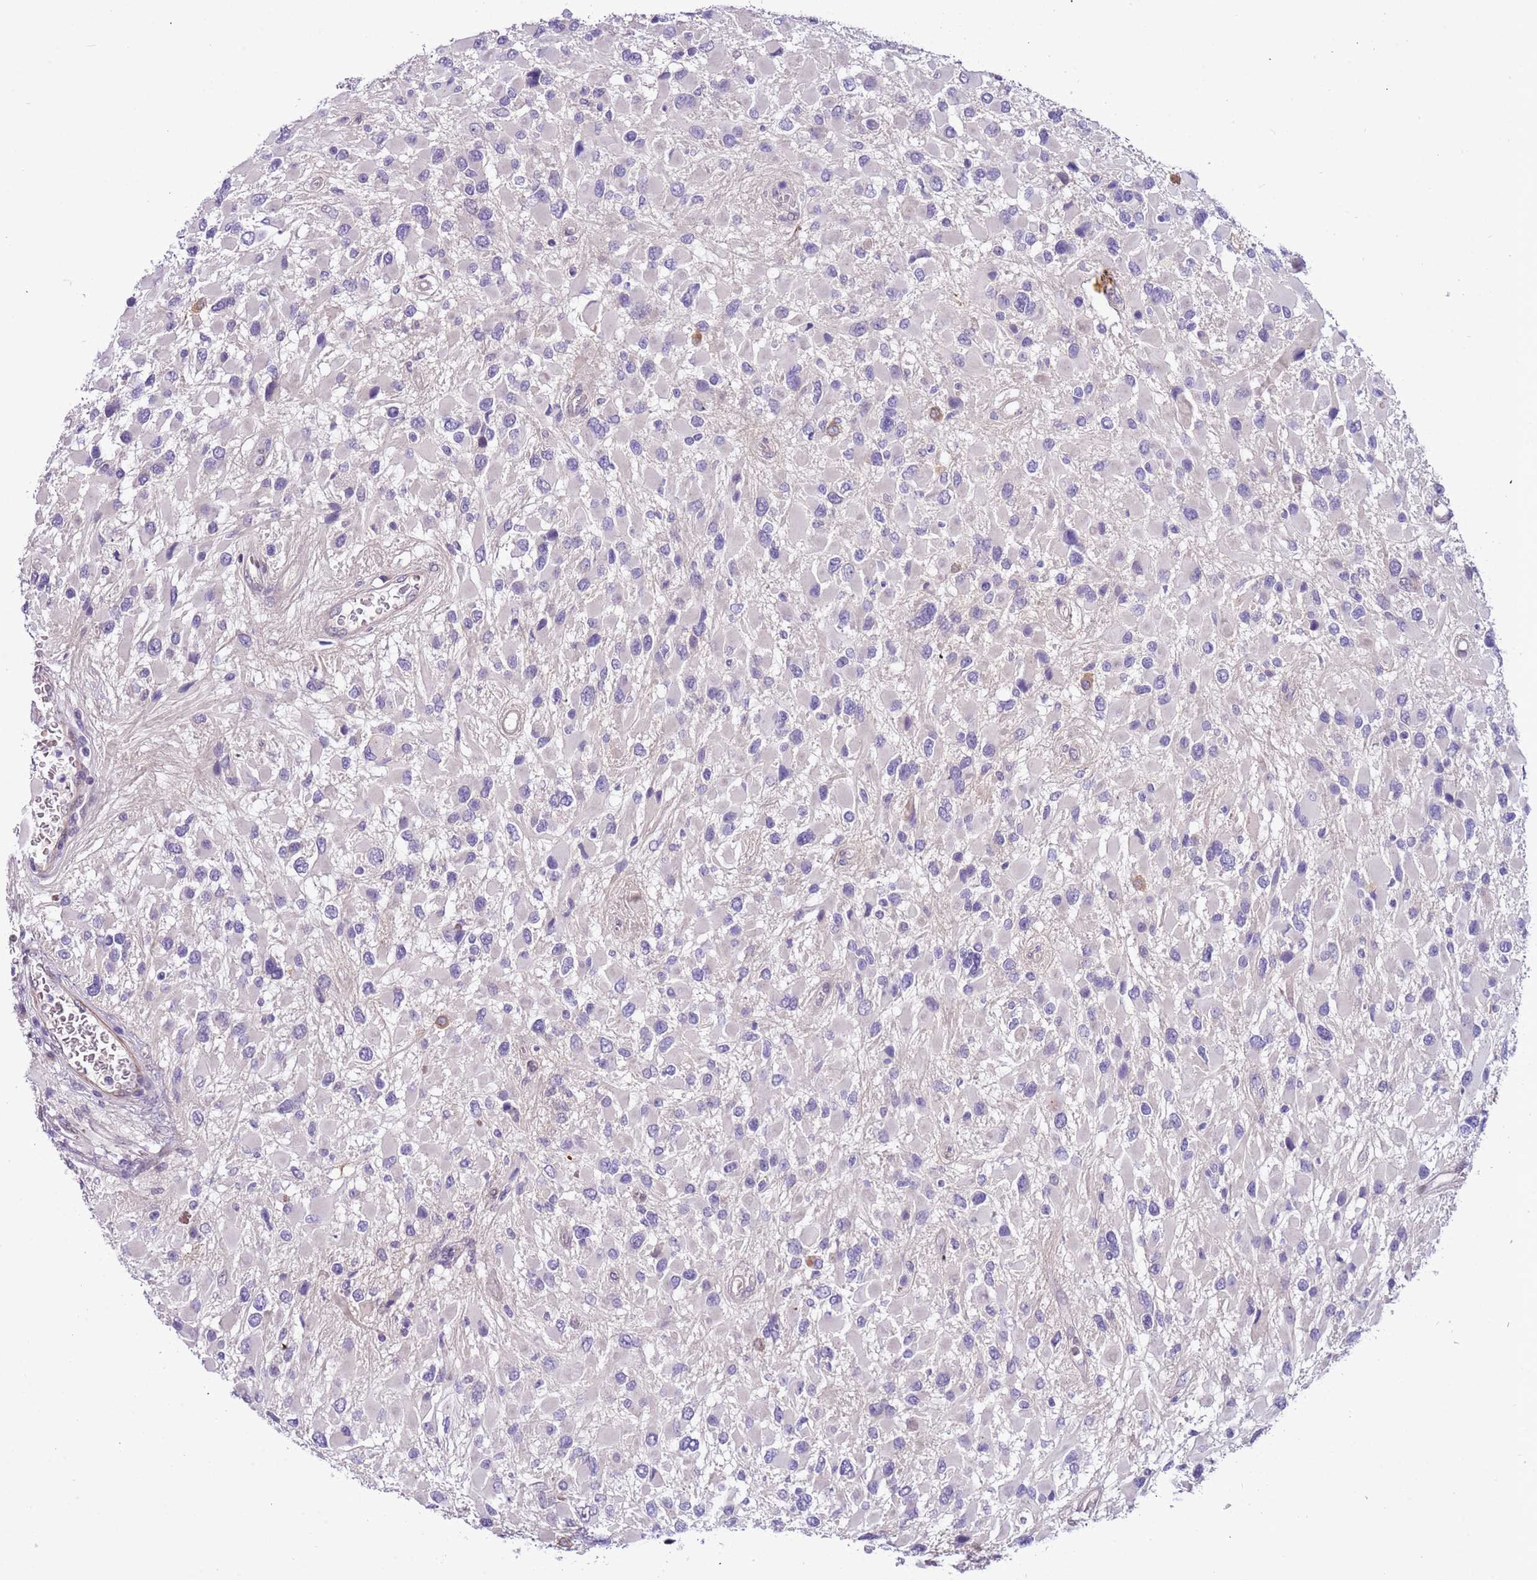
{"staining": {"intensity": "negative", "quantity": "none", "location": "none"}, "tissue": "glioma", "cell_type": "Tumor cells", "image_type": "cancer", "snomed": [{"axis": "morphology", "description": "Glioma, malignant, High grade"}, {"axis": "topography", "description": "Brain"}], "caption": "Histopathology image shows no protein expression in tumor cells of malignant glioma (high-grade) tissue.", "gene": "PLEKHH1", "patient": {"sex": "male", "age": 53}}